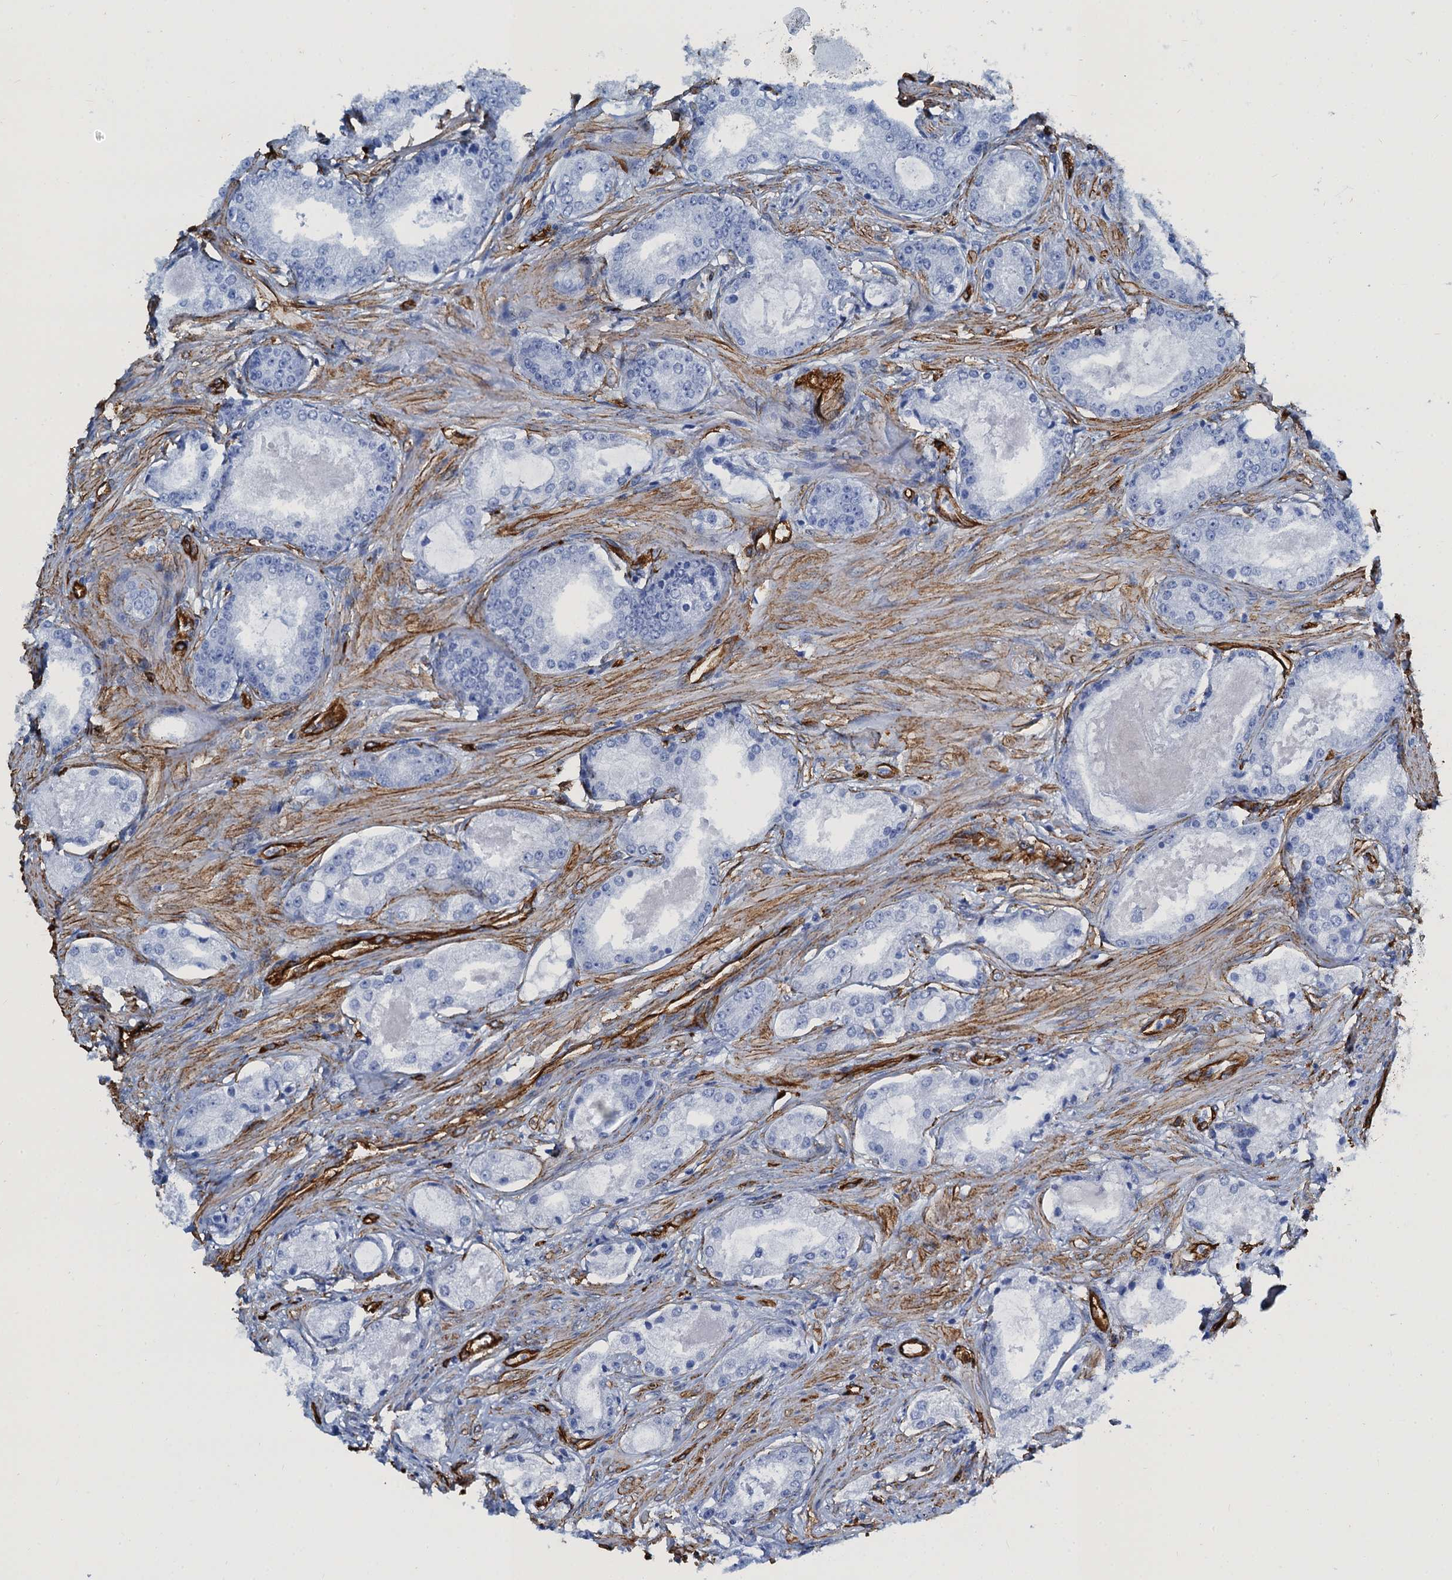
{"staining": {"intensity": "negative", "quantity": "none", "location": "none"}, "tissue": "prostate cancer", "cell_type": "Tumor cells", "image_type": "cancer", "snomed": [{"axis": "morphology", "description": "Adenocarcinoma, Low grade"}, {"axis": "topography", "description": "Prostate"}], "caption": "Immunohistochemical staining of prostate cancer (adenocarcinoma (low-grade)) exhibits no significant positivity in tumor cells.", "gene": "CAVIN2", "patient": {"sex": "male", "age": 68}}